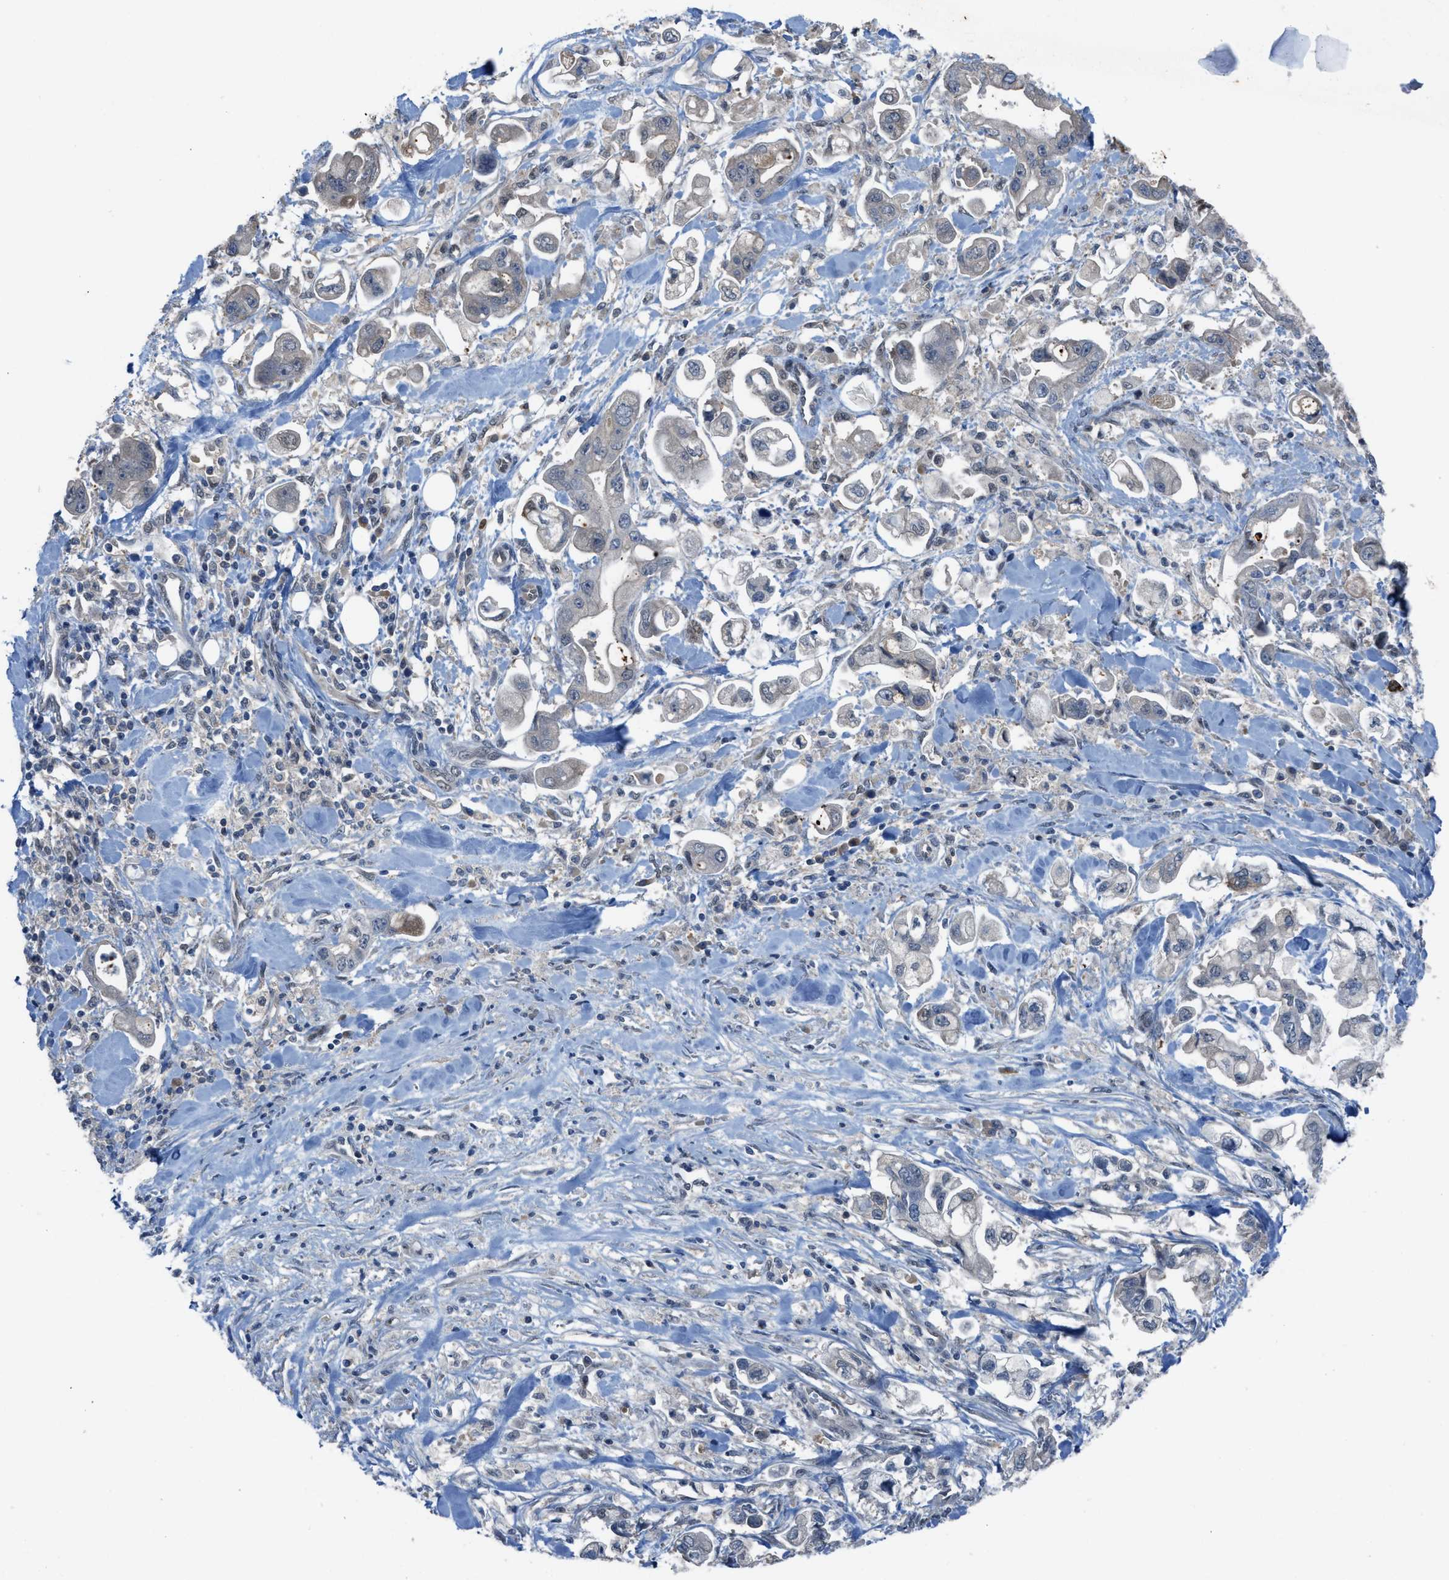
{"staining": {"intensity": "negative", "quantity": "none", "location": "none"}, "tissue": "stomach cancer", "cell_type": "Tumor cells", "image_type": "cancer", "snomed": [{"axis": "morphology", "description": "Normal tissue, NOS"}, {"axis": "morphology", "description": "Adenocarcinoma, NOS"}, {"axis": "topography", "description": "Stomach"}], "caption": "IHC micrograph of neoplastic tissue: stomach cancer (adenocarcinoma) stained with DAB (3,3'-diaminobenzidine) reveals no significant protein expression in tumor cells.", "gene": "PLAA", "patient": {"sex": "male", "age": 62}}